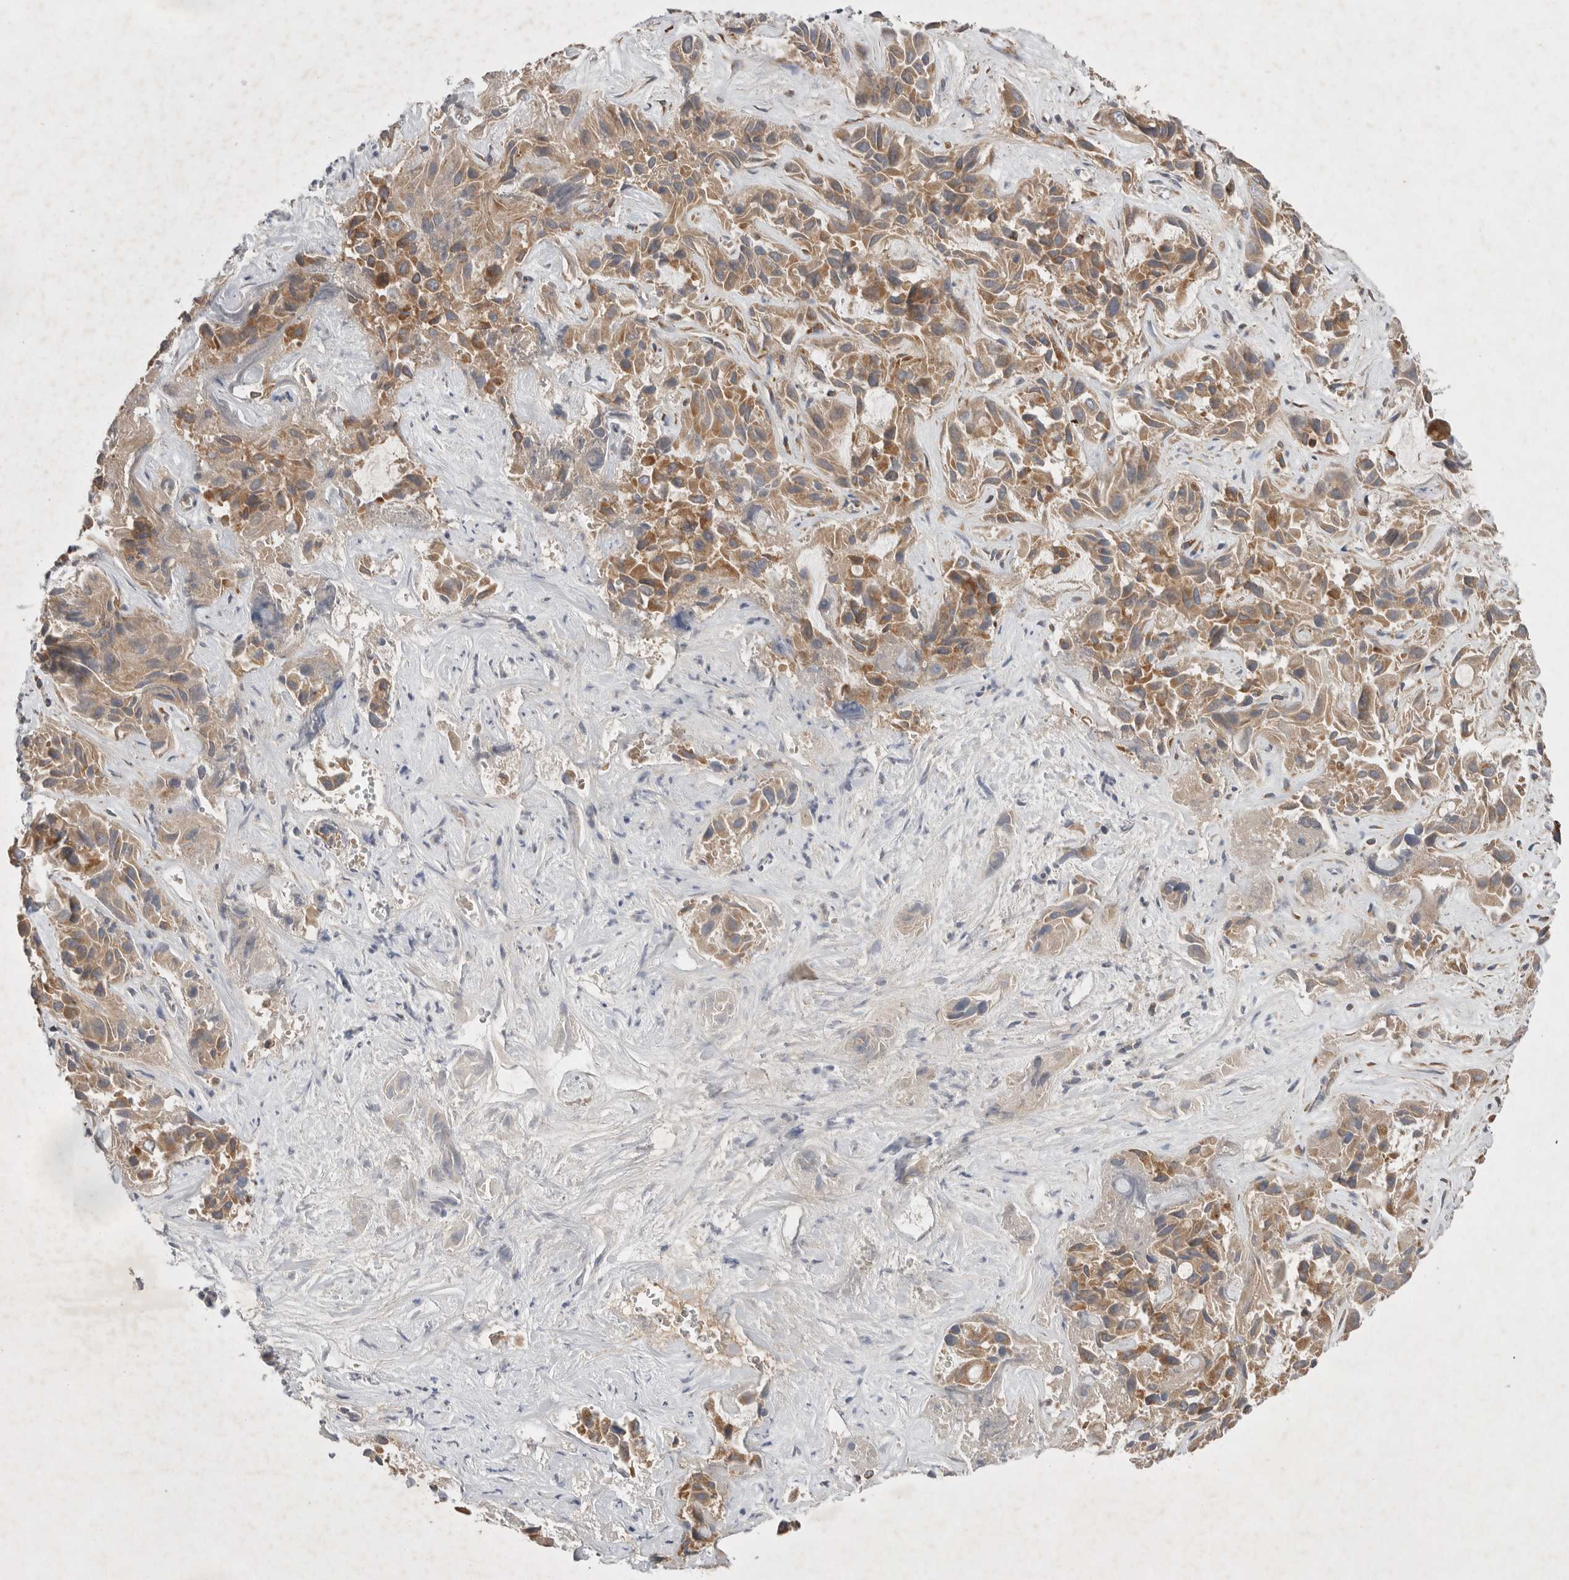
{"staining": {"intensity": "moderate", "quantity": "25%-75%", "location": "cytoplasmic/membranous"}, "tissue": "liver cancer", "cell_type": "Tumor cells", "image_type": "cancer", "snomed": [{"axis": "morphology", "description": "Cholangiocarcinoma"}, {"axis": "topography", "description": "Liver"}], "caption": "Protein staining of liver cholangiocarcinoma tissue reveals moderate cytoplasmic/membranous staining in about 25%-75% of tumor cells.", "gene": "KIF21B", "patient": {"sex": "female", "age": 52}}